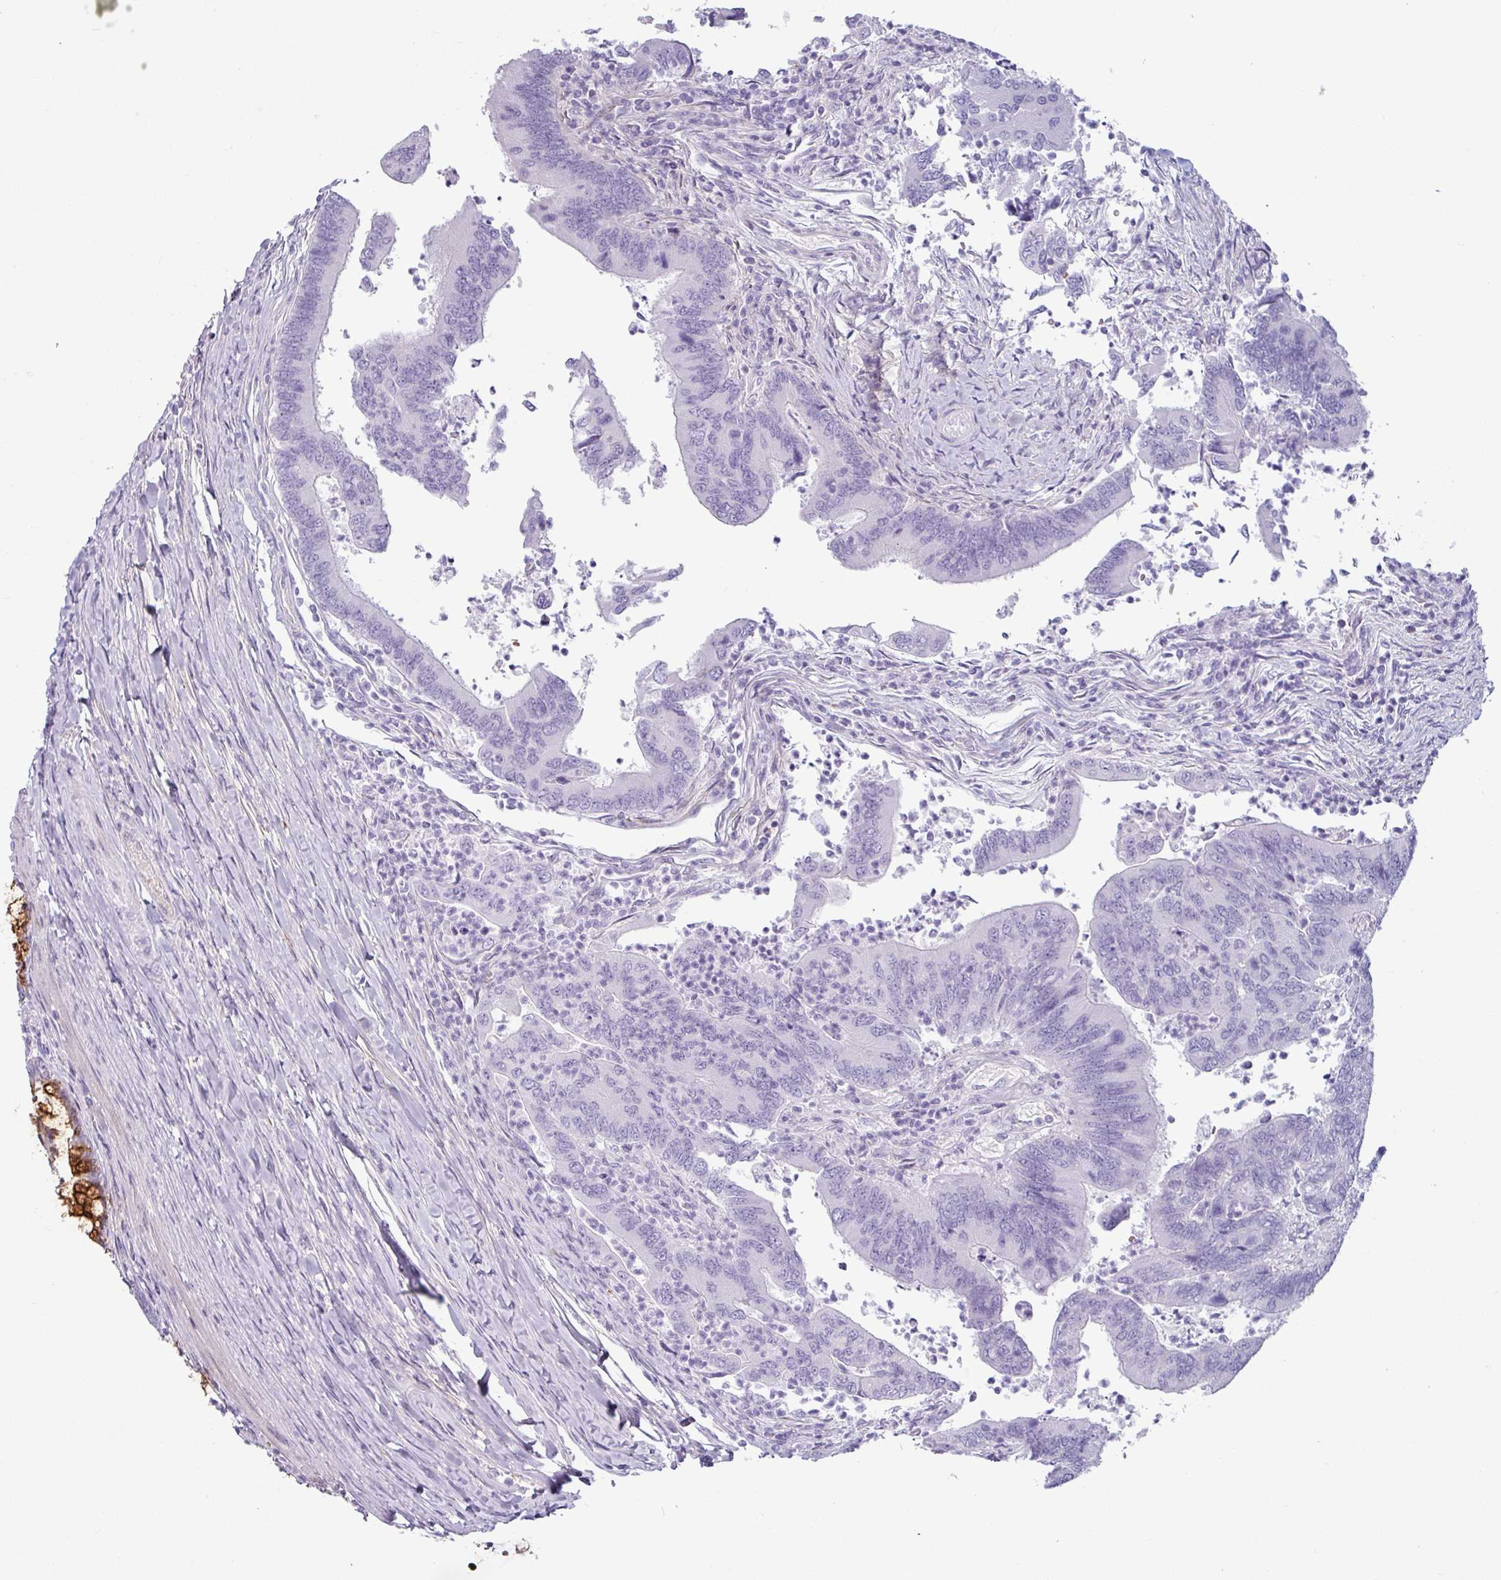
{"staining": {"intensity": "negative", "quantity": "none", "location": "none"}, "tissue": "colorectal cancer", "cell_type": "Tumor cells", "image_type": "cancer", "snomed": [{"axis": "morphology", "description": "Adenocarcinoma, NOS"}, {"axis": "topography", "description": "Colon"}], "caption": "This histopathology image is of colorectal cancer (adenocarcinoma) stained with immunohistochemistry to label a protein in brown with the nuclei are counter-stained blue. There is no expression in tumor cells. The staining is performed using DAB brown chromogen with nuclei counter-stained in using hematoxylin.", "gene": "CLCA1", "patient": {"sex": "female", "age": 67}}